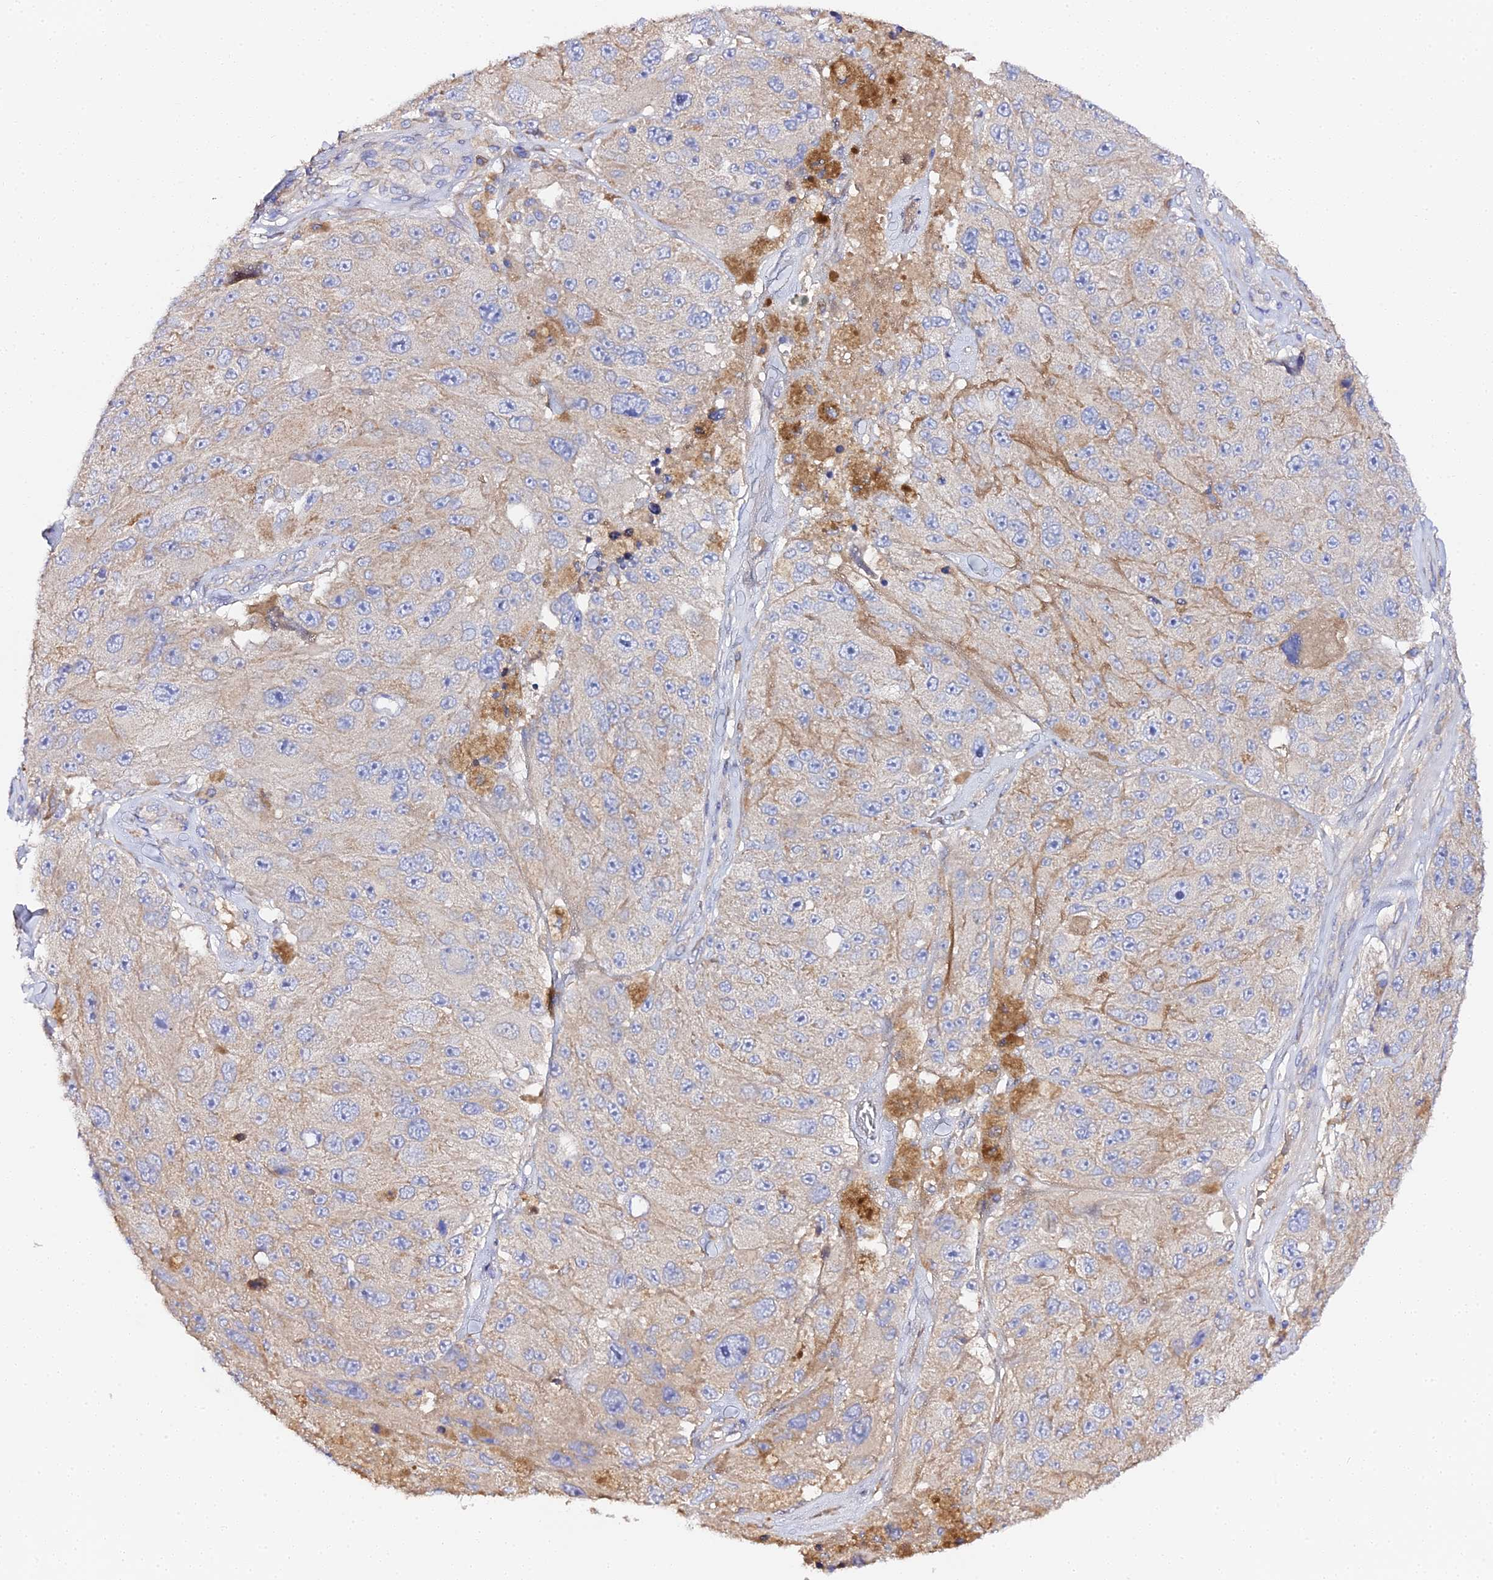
{"staining": {"intensity": "weak", "quantity": "25%-75%", "location": "cytoplasmic/membranous"}, "tissue": "melanoma", "cell_type": "Tumor cells", "image_type": "cancer", "snomed": [{"axis": "morphology", "description": "Malignant melanoma, Metastatic site"}, {"axis": "topography", "description": "Lymph node"}], "caption": "IHC (DAB) staining of human melanoma exhibits weak cytoplasmic/membranous protein positivity in approximately 25%-75% of tumor cells. The protein of interest is shown in brown color, while the nuclei are stained blue.", "gene": "SCX", "patient": {"sex": "male", "age": 62}}